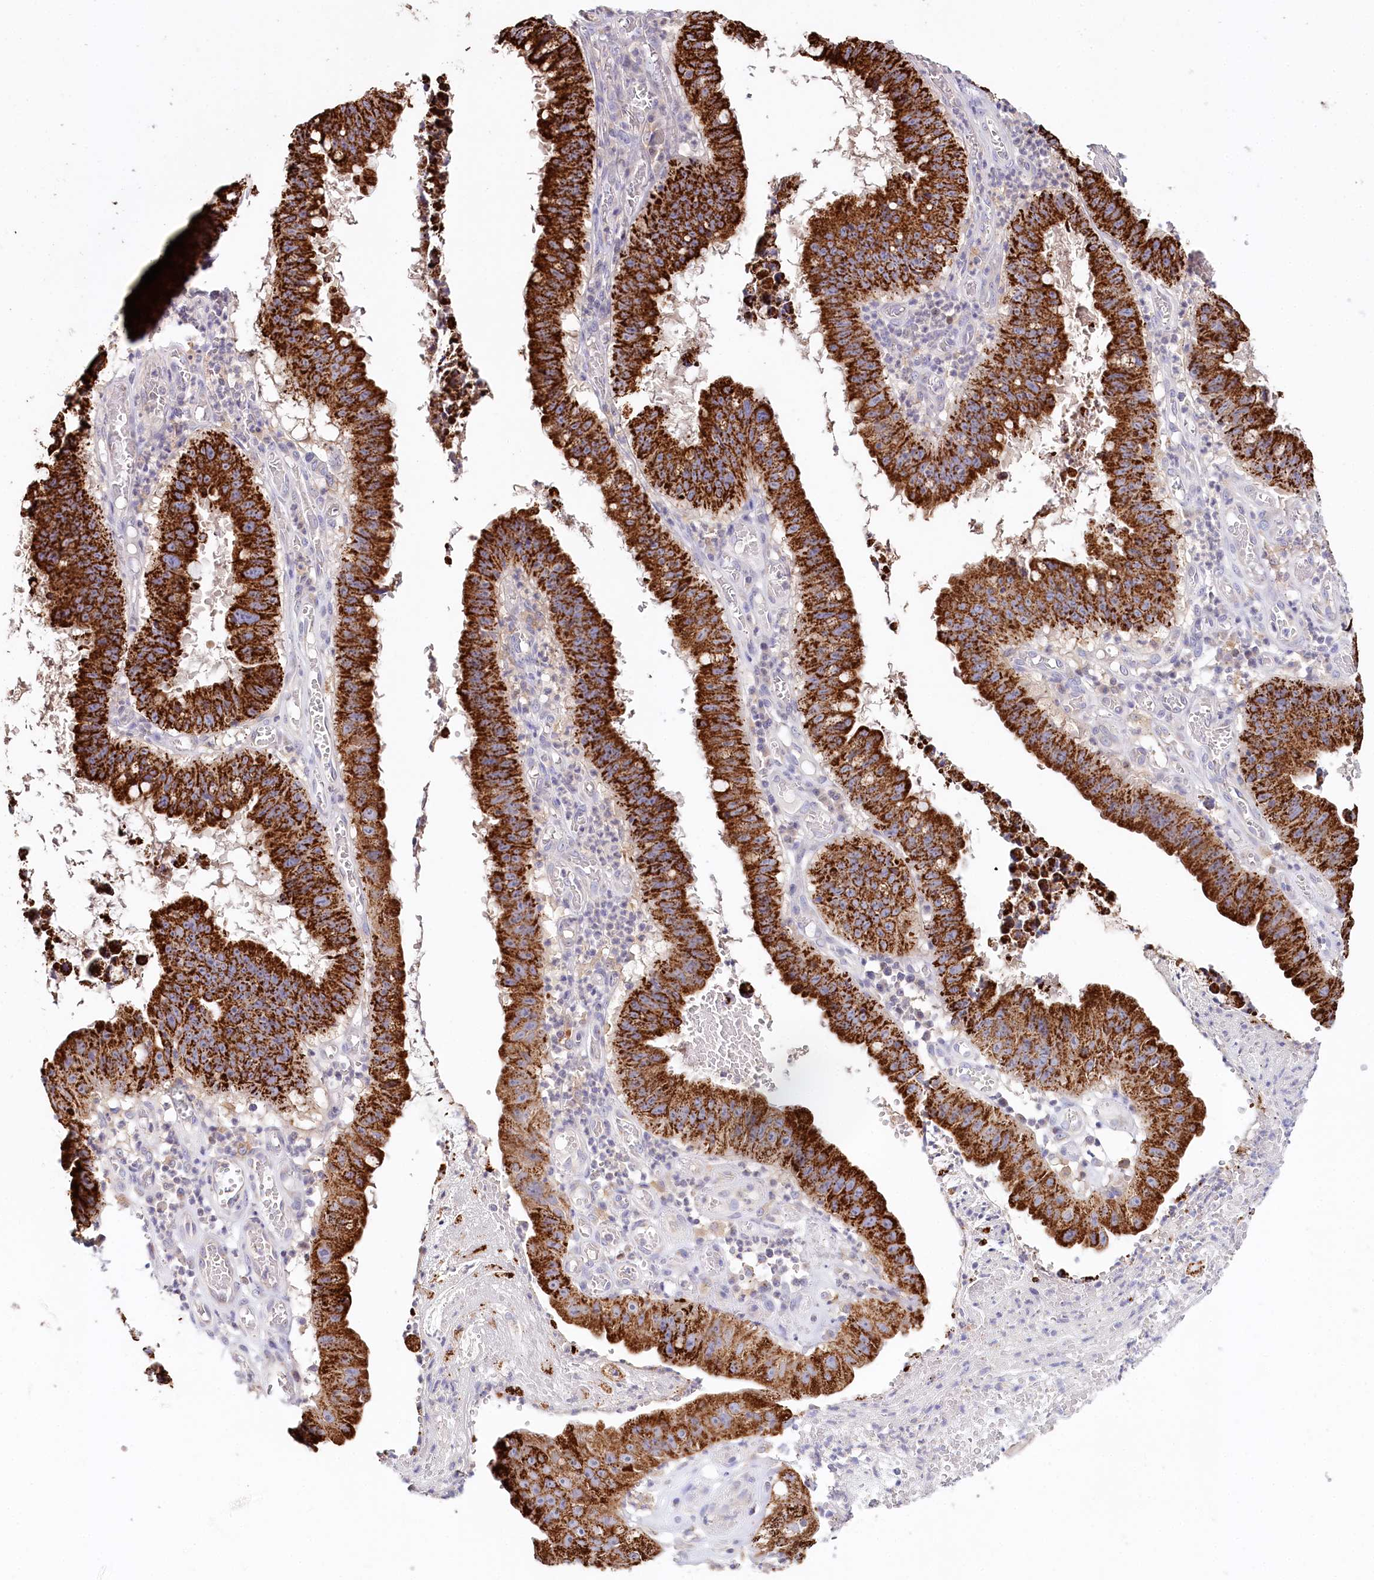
{"staining": {"intensity": "strong", "quantity": ">75%", "location": "cytoplasmic/membranous"}, "tissue": "stomach cancer", "cell_type": "Tumor cells", "image_type": "cancer", "snomed": [{"axis": "morphology", "description": "Adenocarcinoma, NOS"}, {"axis": "topography", "description": "Stomach"}], "caption": "Immunohistochemistry (IHC) of adenocarcinoma (stomach) reveals high levels of strong cytoplasmic/membranous expression in approximately >75% of tumor cells. (DAB IHC, brown staining for protein, blue staining for nuclei).", "gene": "DAPK1", "patient": {"sex": "male", "age": 59}}